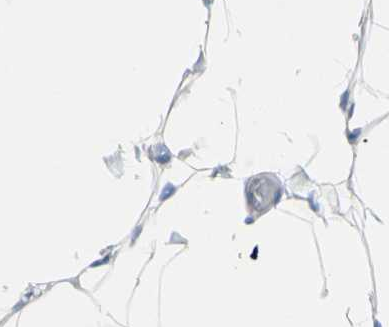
{"staining": {"intensity": "negative", "quantity": "none", "location": "none"}, "tissue": "adipose tissue", "cell_type": "Adipocytes", "image_type": "normal", "snomed": [{"axis": "morphology", "description": "Normal tissue, NOS"}, {"axis": "topography", "description": "Soft tissue"}], "caption": "Immunohistochemical staining of benign adipose tissue displays no significant staining in adipocytes. (Immunohistochemistry (ihc), brightfield microscopy, high magnification).", "gene": "PDPN", "patient": {"sex": "male", "age": 26}}